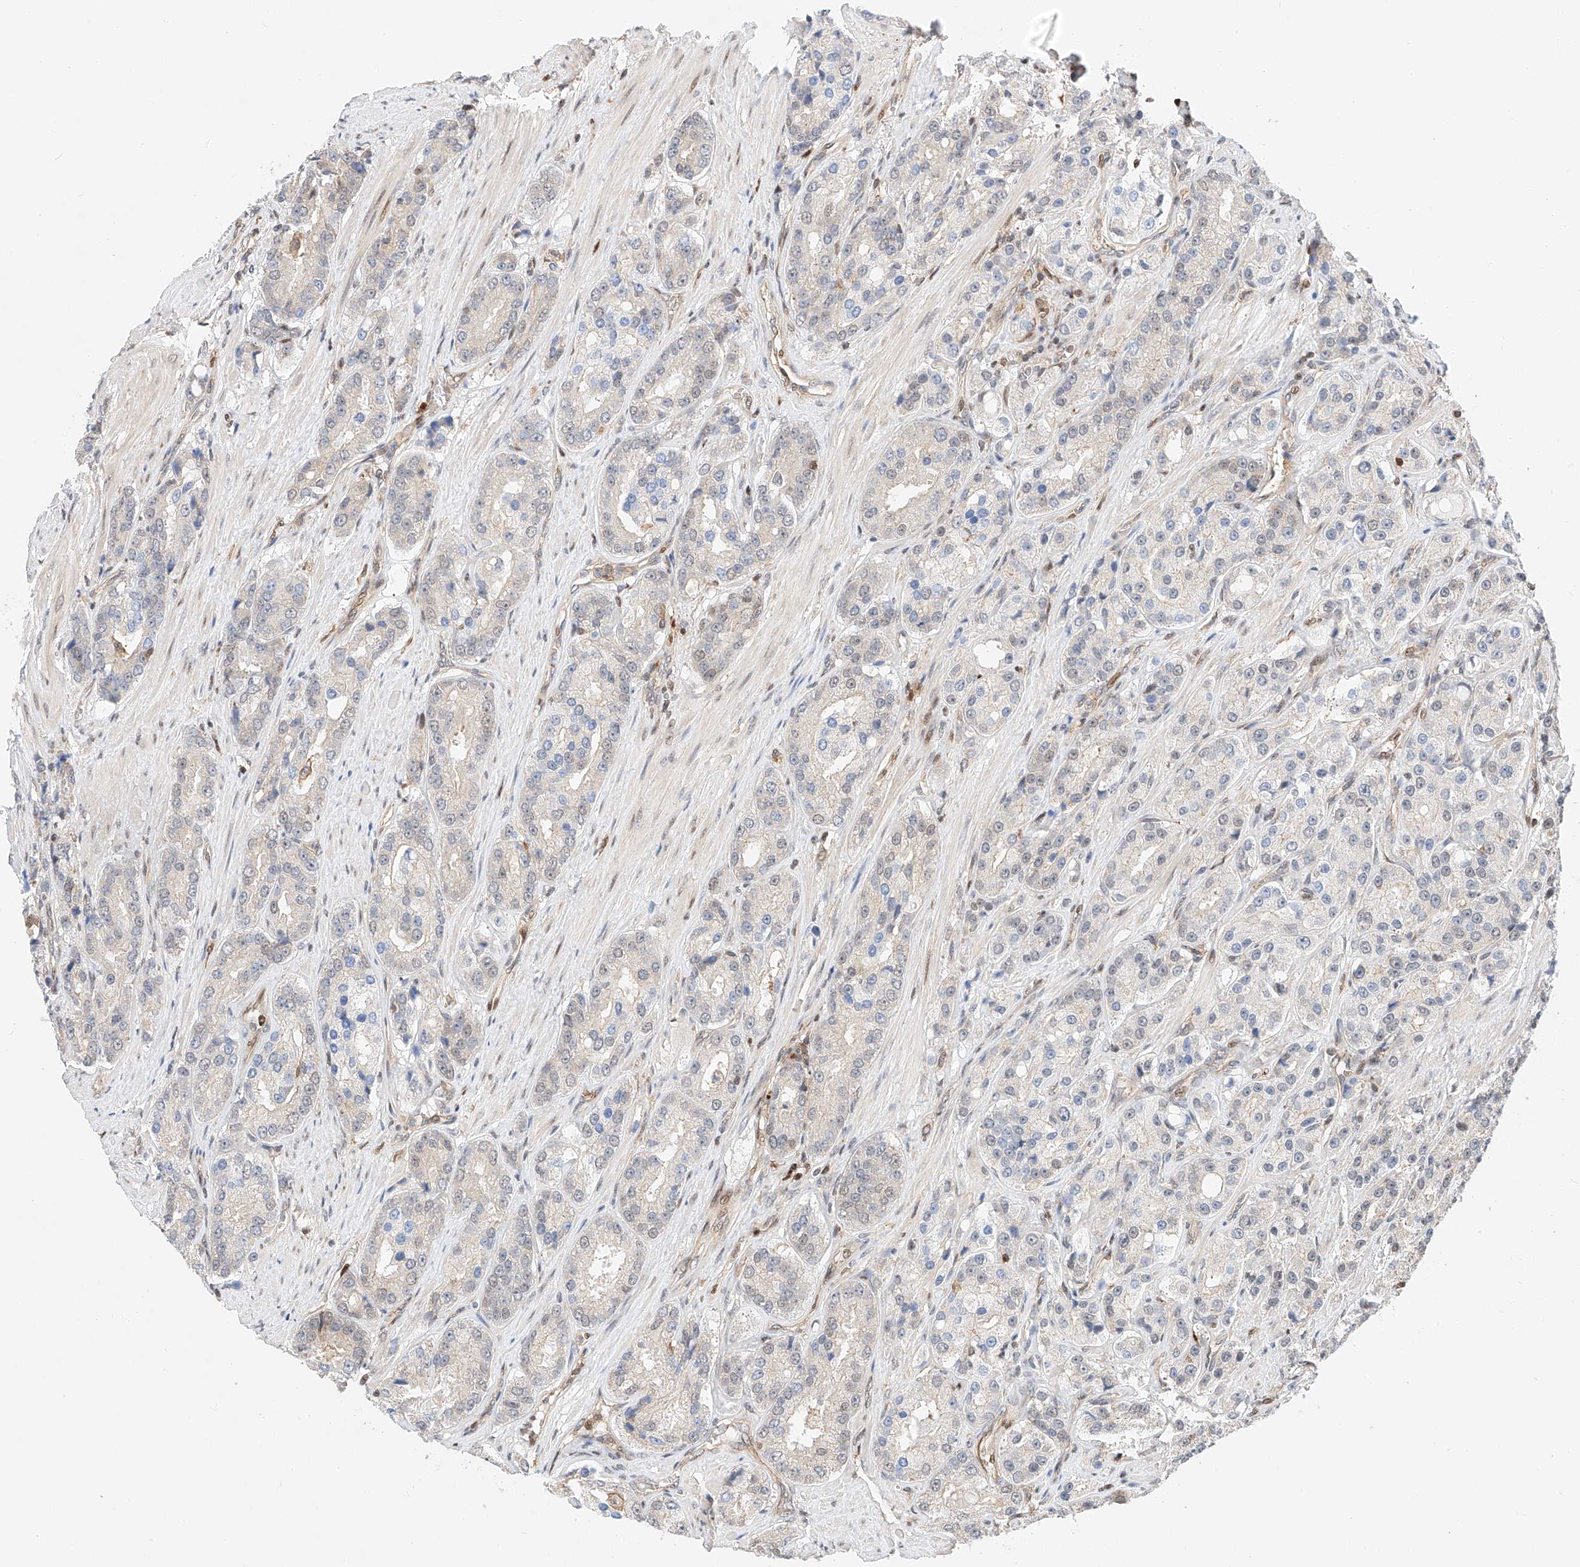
{"staining": {"intensity": "negative", "quantity": "none", "location": "none"}, "tissue": "prostate cancer", "cell_type": "Tumor cells", "image_type": "cancer", "snomed": [{"axis": "morphology", "description": "Adenocarcinoma, High grade"}, {"axis": "topography", "description": "Prostate"}], "caption": "Prostate cancer was stained to show a protein in brown. There is no significant expression in tumor cells. Nuclei are stained in blue.", "gene": "HDAC9", "patient": {"sex": "male", "age": 60}}